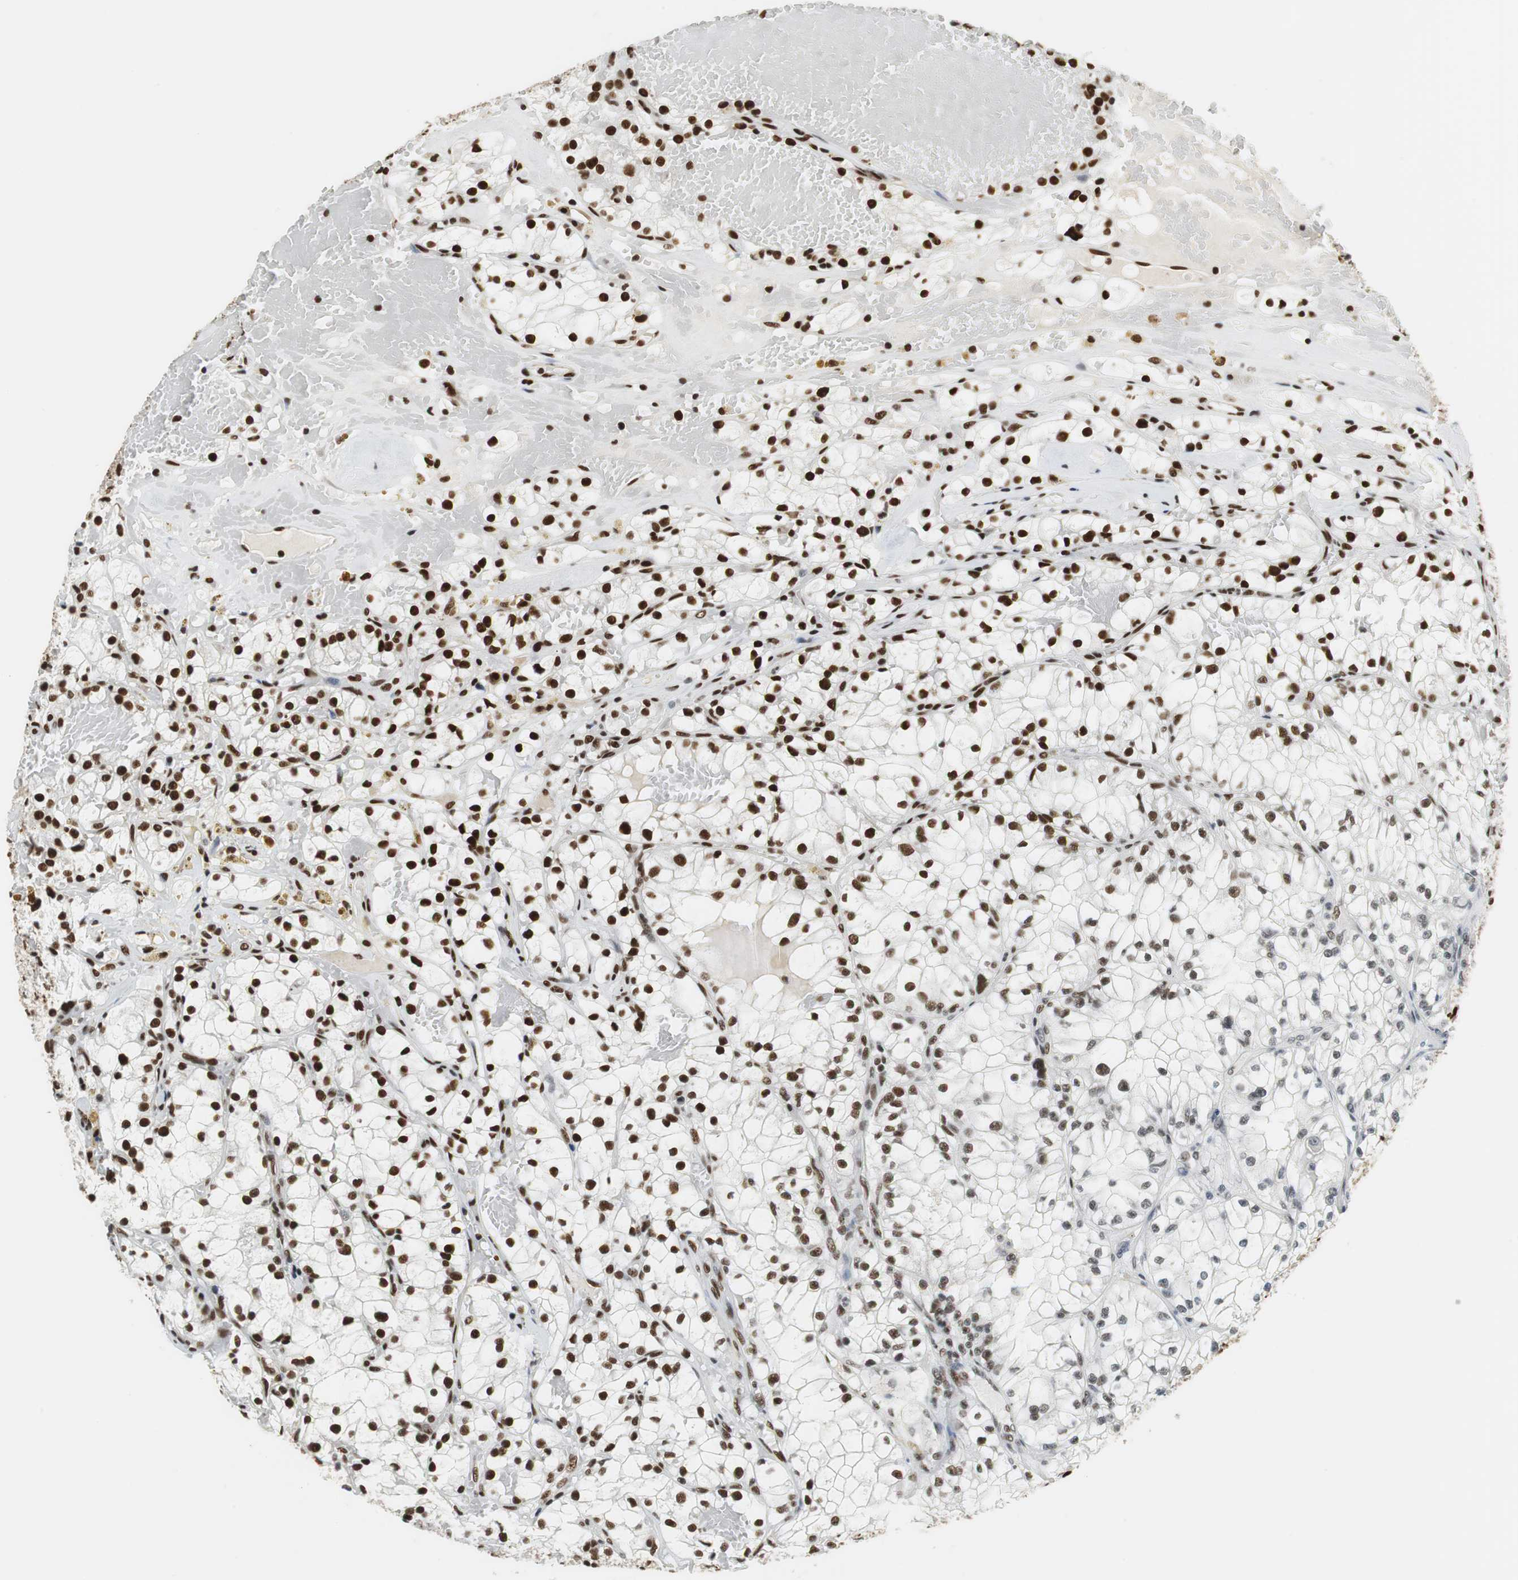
{"staining": {"intensity": "strong", "quantity": "25%-75%", "location": "nuclear"}, "tissue": "renal cancer", "cell_type": "Tumor cells", "image_type": "cancer", "snomed": [{"axis": "morphology", "description": "Adenocarcinoma, NOS"}, {"axis": "topography", "description": "Kidney"}], "caption": "Immunohistochemical staining of human renal adenocarcinoma demonstrates high levels of strong nuclear protein expression in approximately 25%-75% of tumor cells. The protein of interest is stained brown, and the nuclei are stained in blue (DAB (3,3'-diaminobenzidine) IHC with brightfield microscopy, high magnification).", "gene": "PRKDC", "patient": {"sex": "male", "age": 56}}